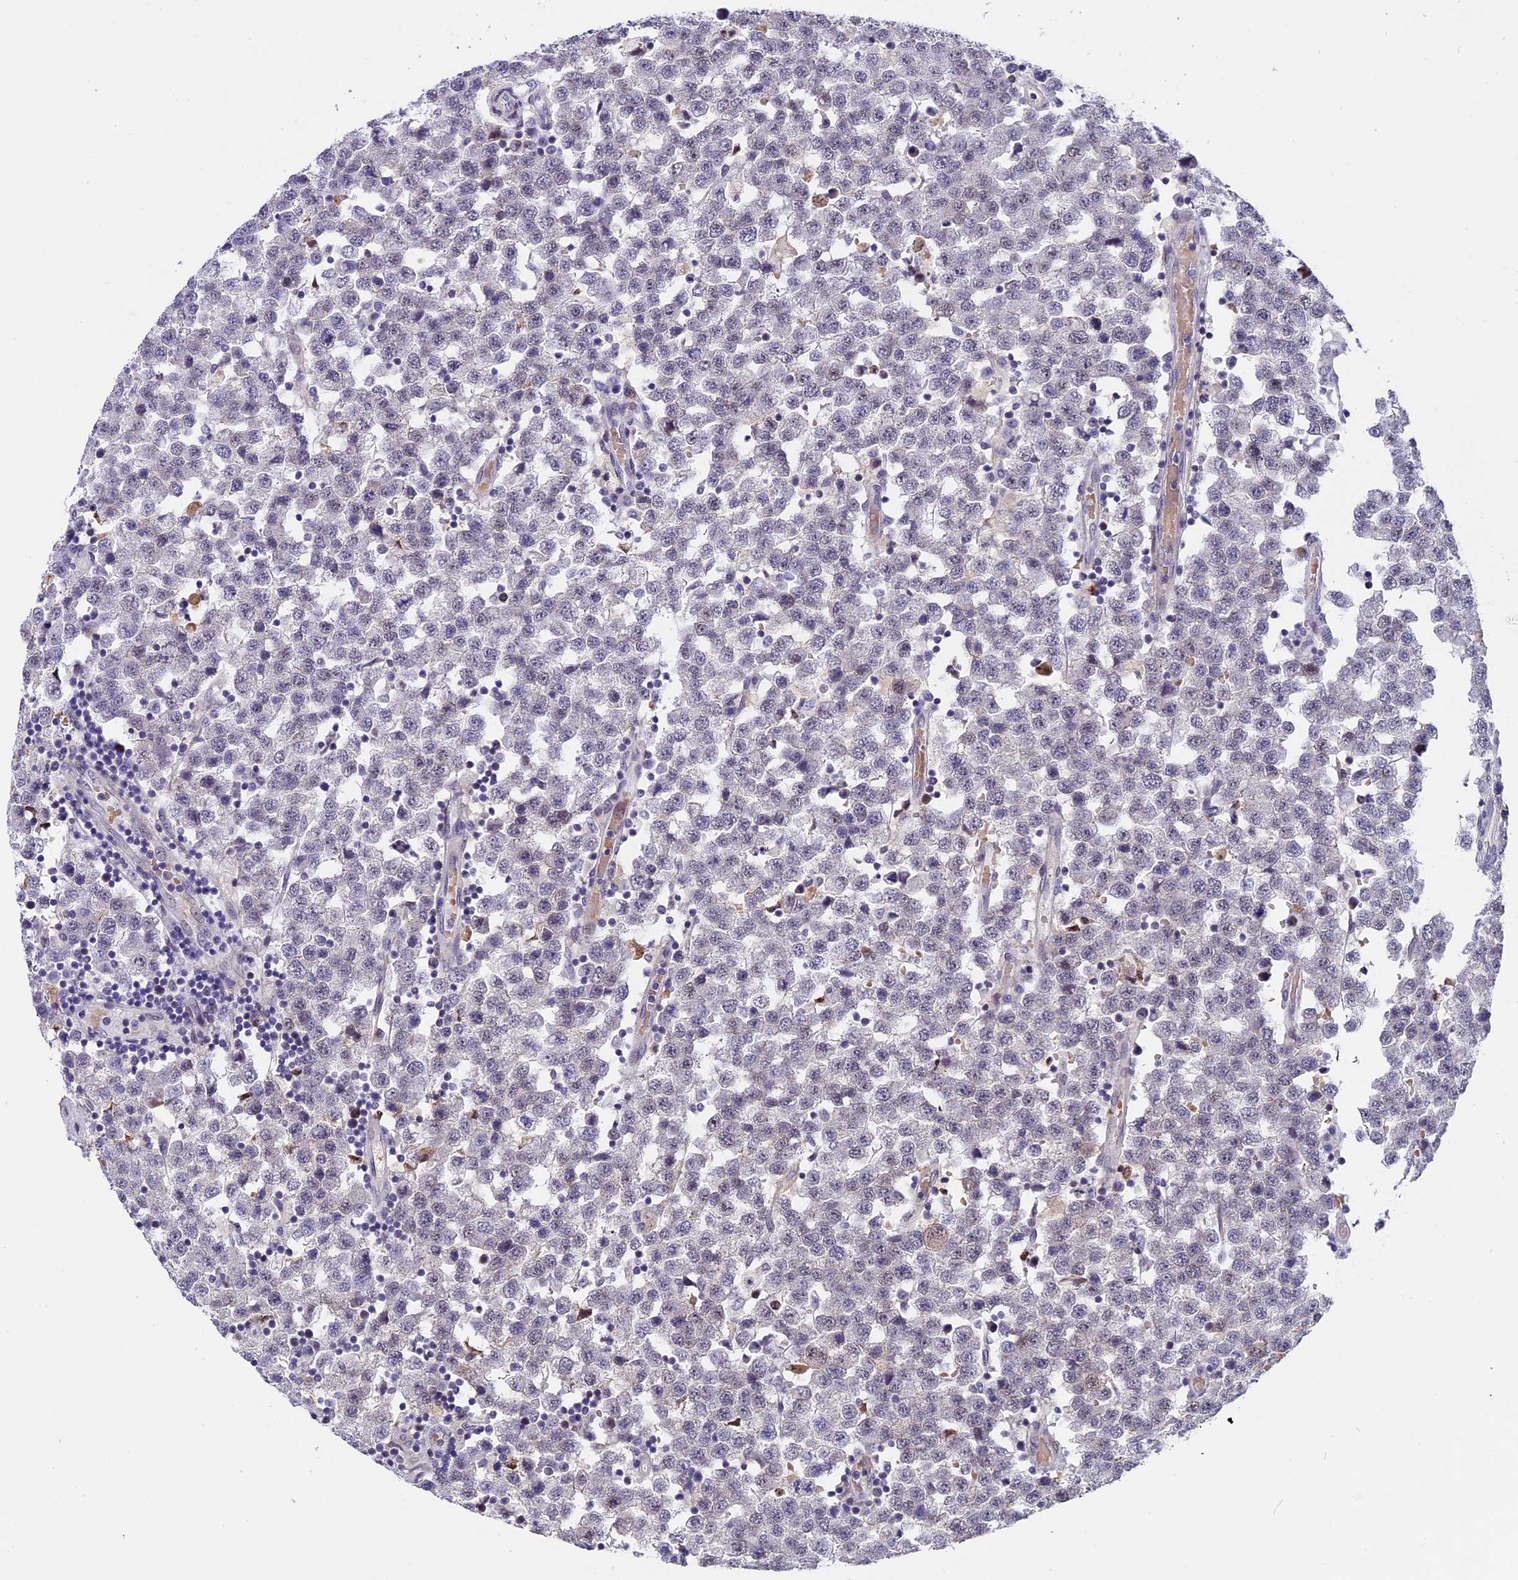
{"staining": {"intensity": "negative", "quantity": "none", "location": "none"}, "tissue": "testis cancer", "cell_type": "Tumor cells", "image_type": "cancer", "snomed": [{"axis": "morphology", "description": "Seminoma, NOS"}, {"axis": "topography", "description": "Testis"}], "caption": "There is no significant staining in tumor cells of testis seminoma.", "gene": "PYGO1", "patient": {"sex": "male", "age": 34}}